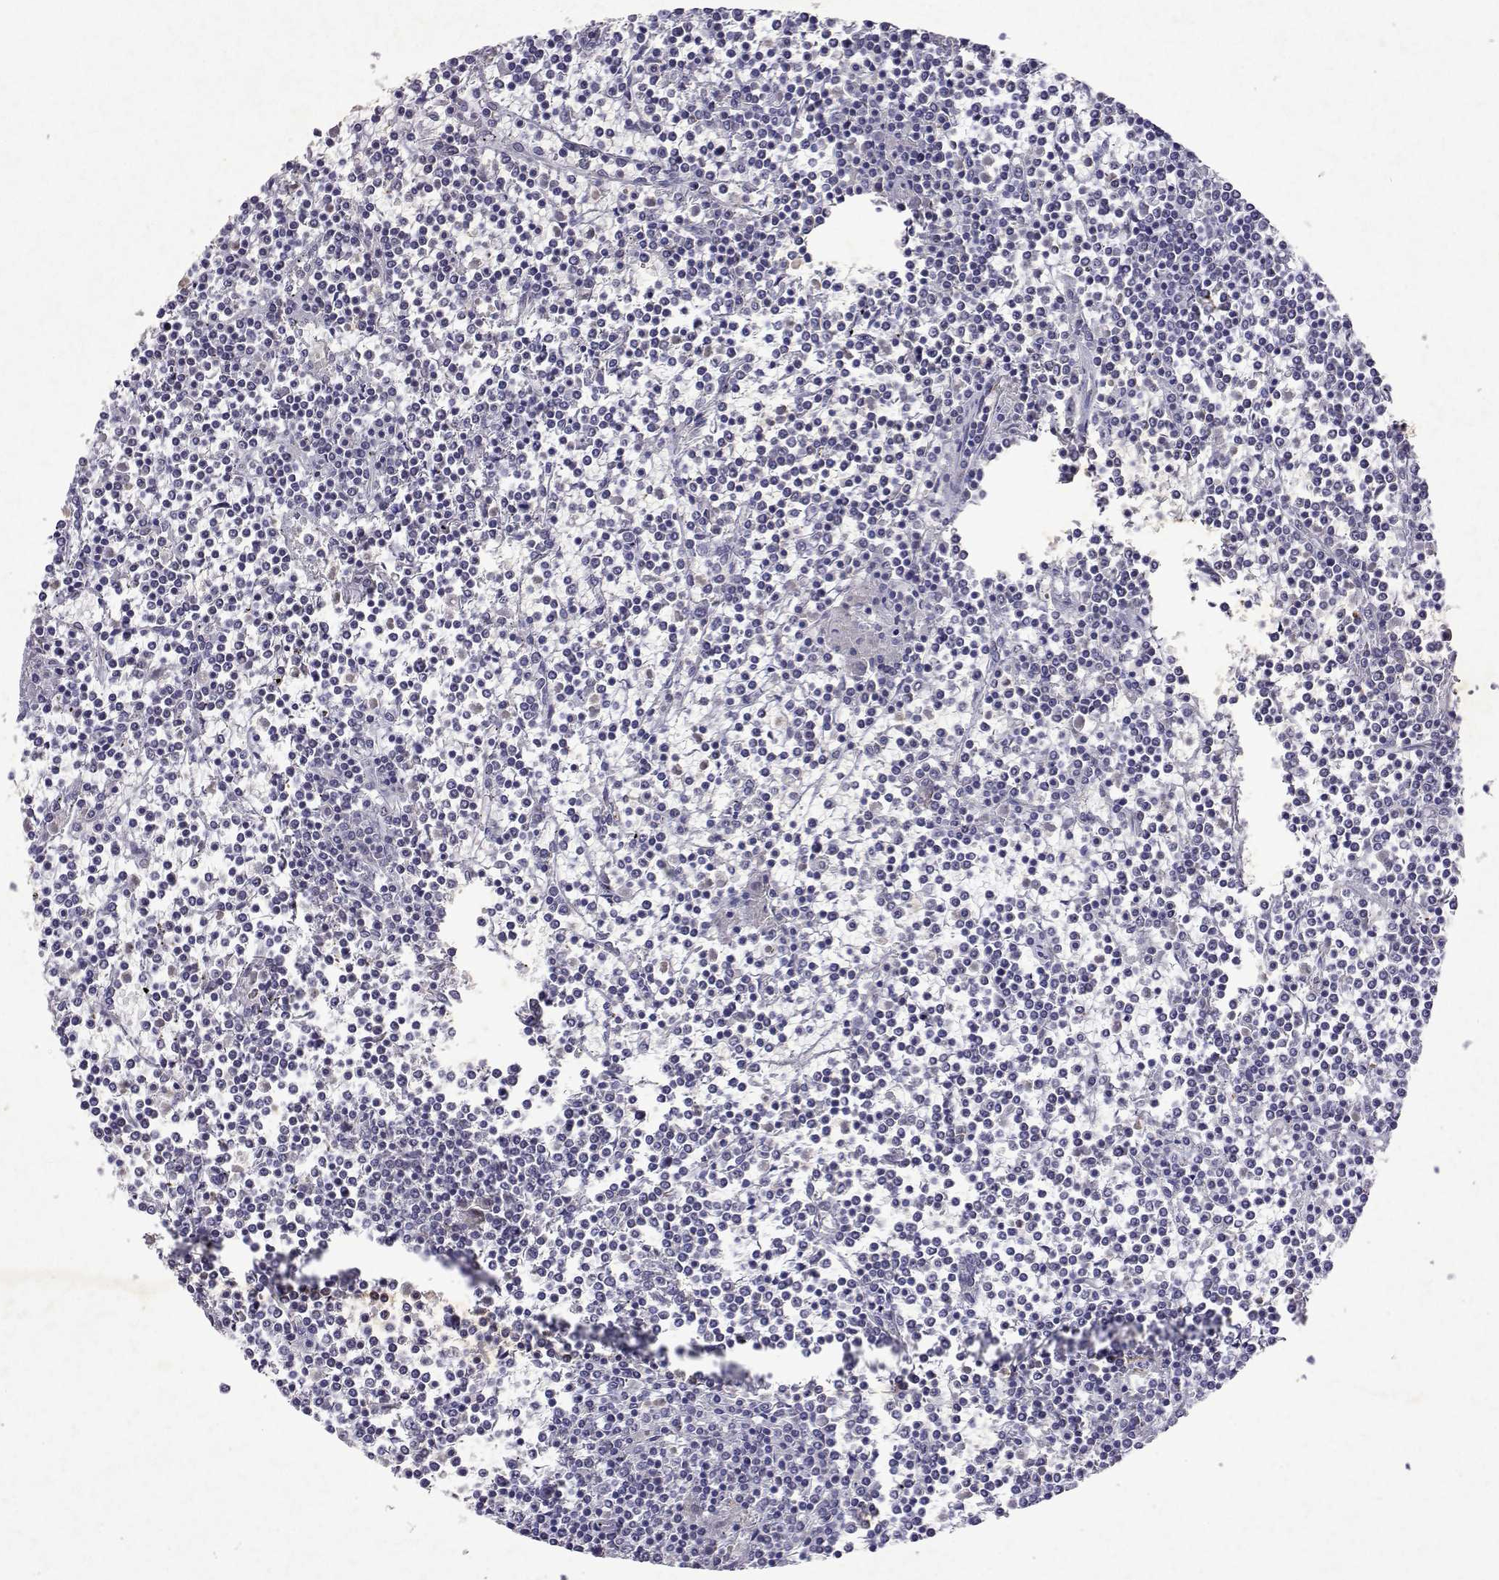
{"staining": {"intensity": "negative", "quantity": "none", "location": "none"}, "tissue": "lymphoma", "cell_type": "Tumor cells", "image_type": "cancer", "snomed": [{"axis": "morphology", "description": "Malignant lymphoma, non-Hodgkin's type, Low grade"}, {"axis": "topography", "description": "Spleen"}], "caption": "Low-grade malignant lymphoma, non-Hodgkin's type was stained to show a protein in brown. There is no significant expression in tumor cells. (Stains: DAB IHC with hematoxylin counter stain, Microscopy: brightfield microscopy at high magnification).", "gene": "DUSP28", "patient": {"sex": "female", "age": 19}}